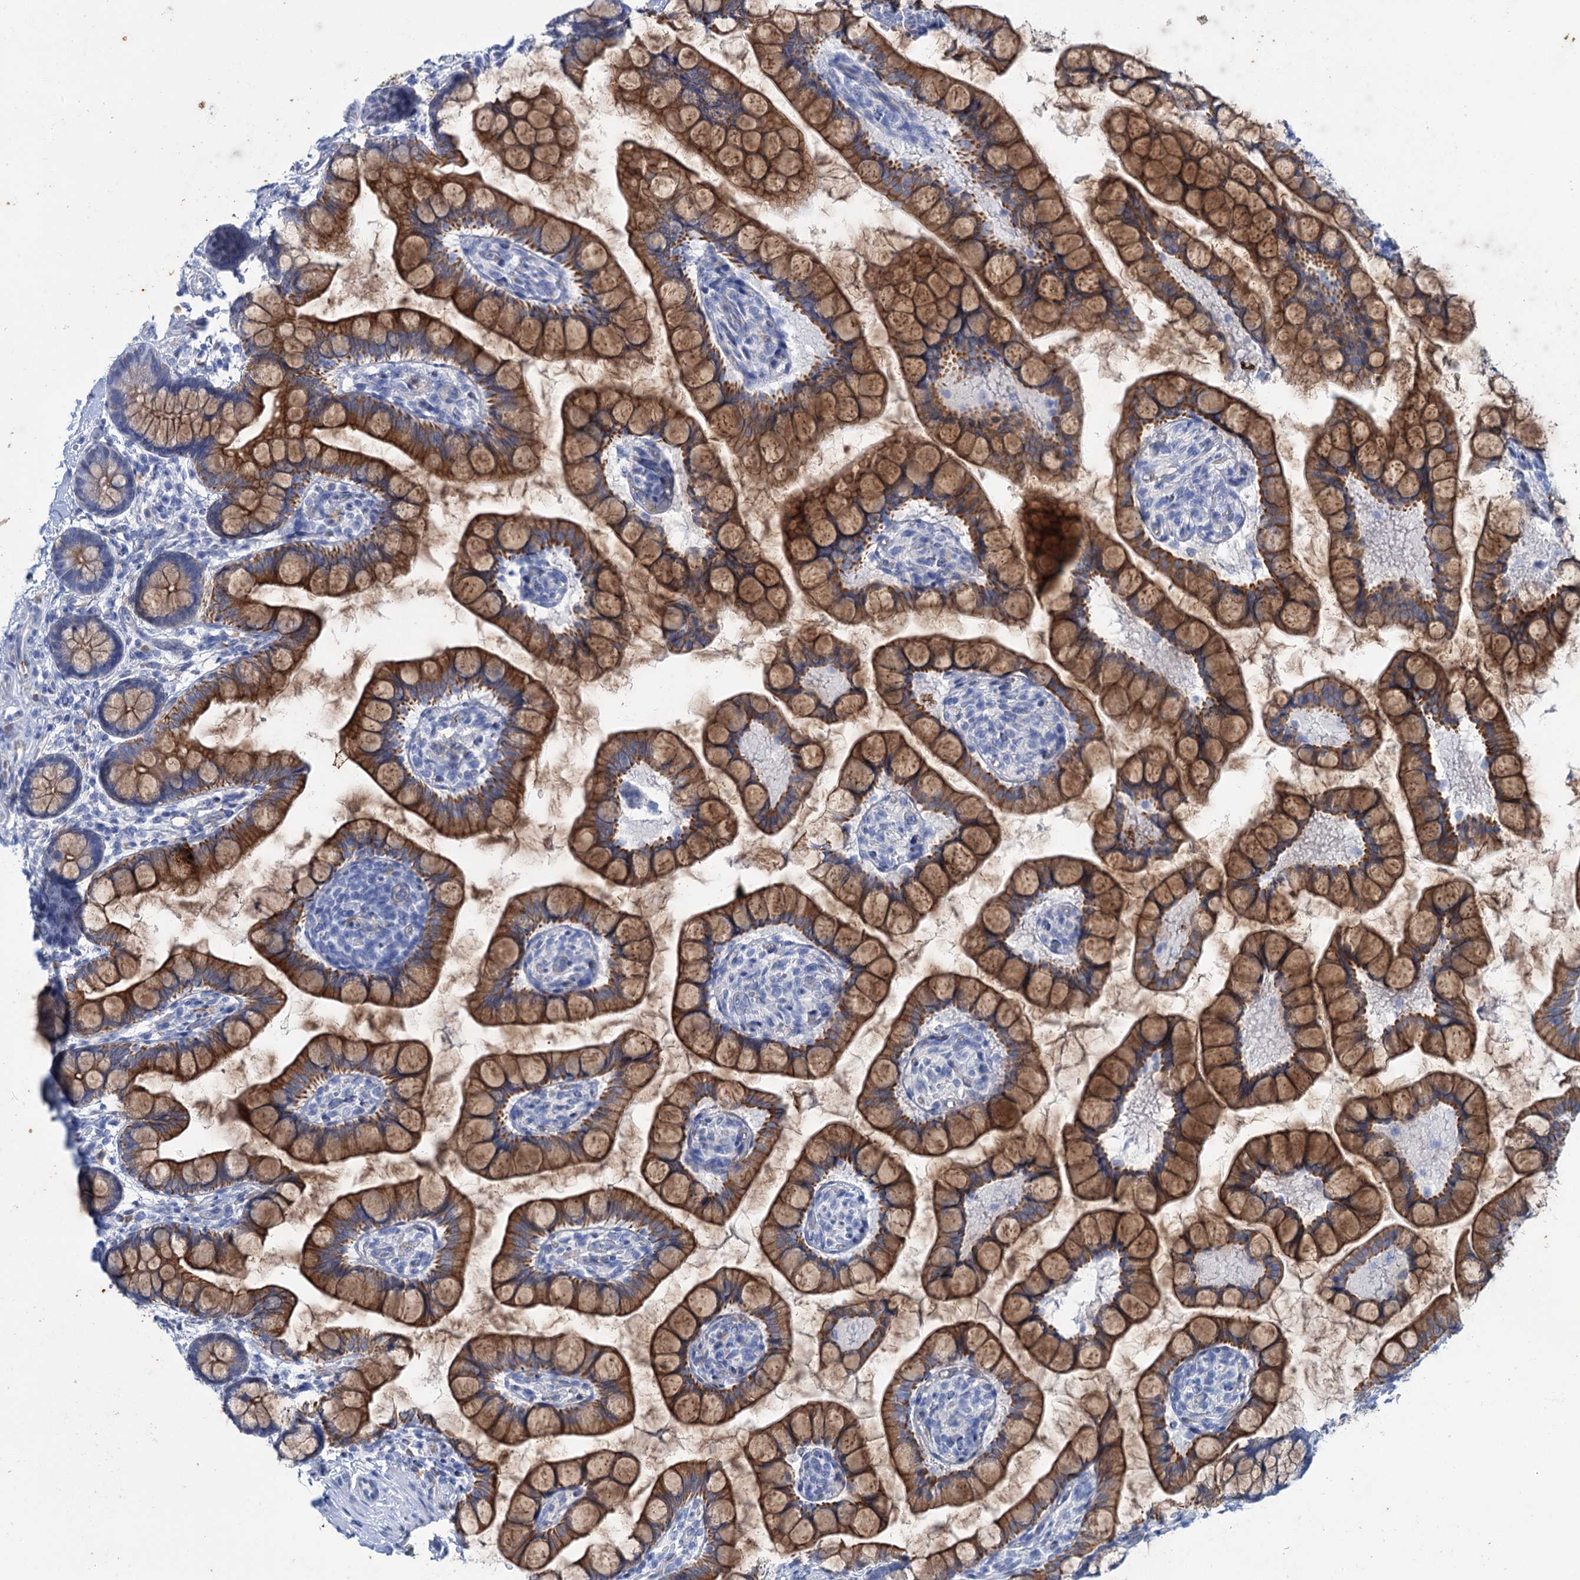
{"staining": {"intensity": "moderate", "quantity": ">75%", "location": "cytoplasmic/membranous"}, "tissue": "small intestine", "cell_type": "Glandular cells", "image_type": "normal", "snomed": [{"axis": "morphology", "description": "Normal tissue, NOS"}, {"axis": "topography", "description": "Small intestine"}], "caption": "Immunohistochemistry (DAB (3,3'-diaminobenzidine)) staining of normal small intestine displays moderate cytoplasmic/membranous protein expression in about >75% of glandular cells.", "gene": "FAAP20", "patient": {"sex": "male", "age": 52}}